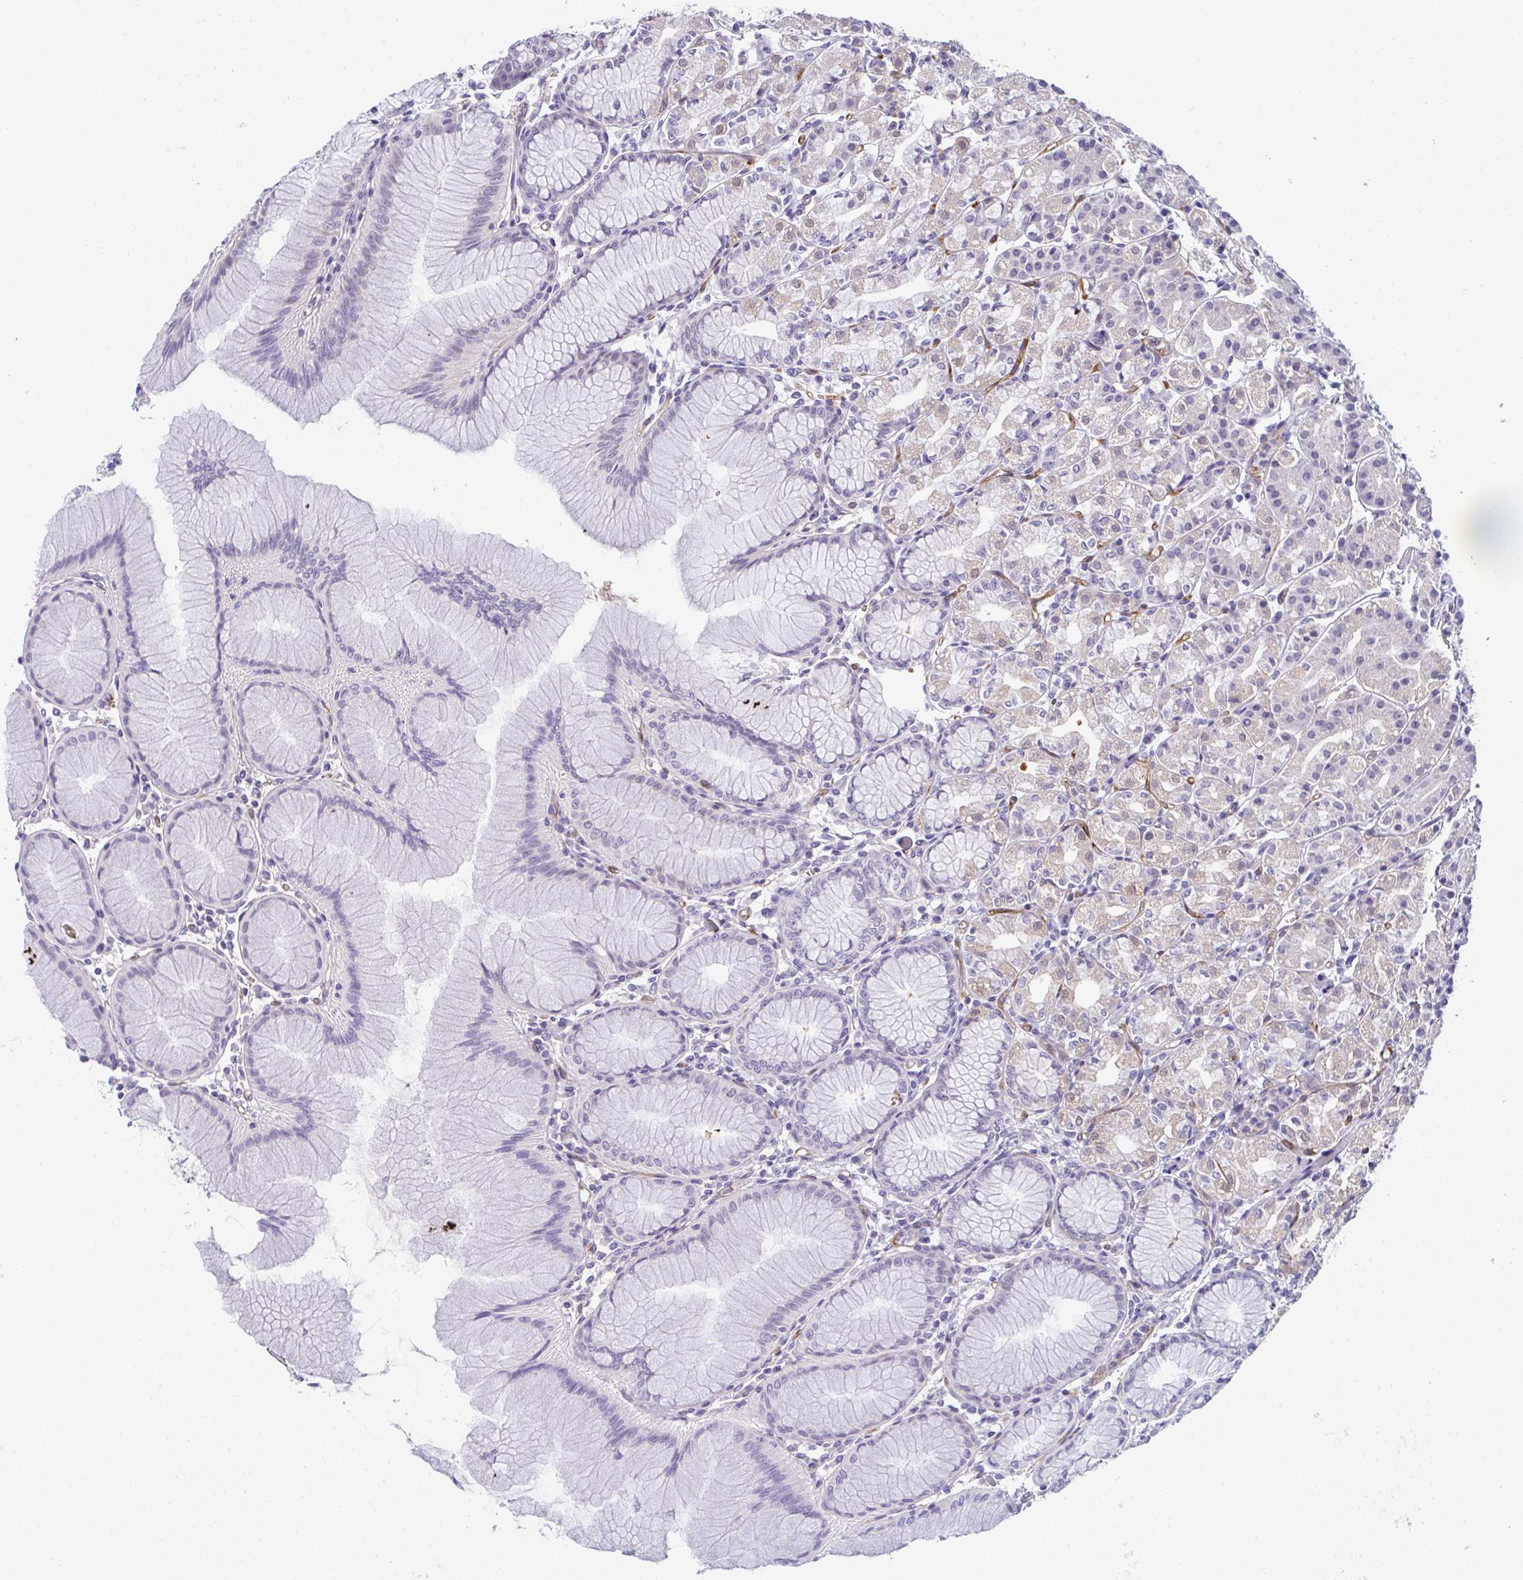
{"staining": {"intensity": "weak", "quantity": "<25%", "location": "nuclear"}, "tissue": "stomach", "cell_type": "Glandular cells", "image_type": "normal", "snomed": [{"axis": "morphology", "description": "Normal tissue, NOS"}, {"axis": "topography", "description": "Stomach"}], "caption": "This photomicrograph is of unremarkable stomach stained with IHC to label a protein in brown with the nuclei are counter-stained blue. There is no staining in glandular cells.", "gene": "TMEM82", "patient": {"sex": "female", "age": 57}}